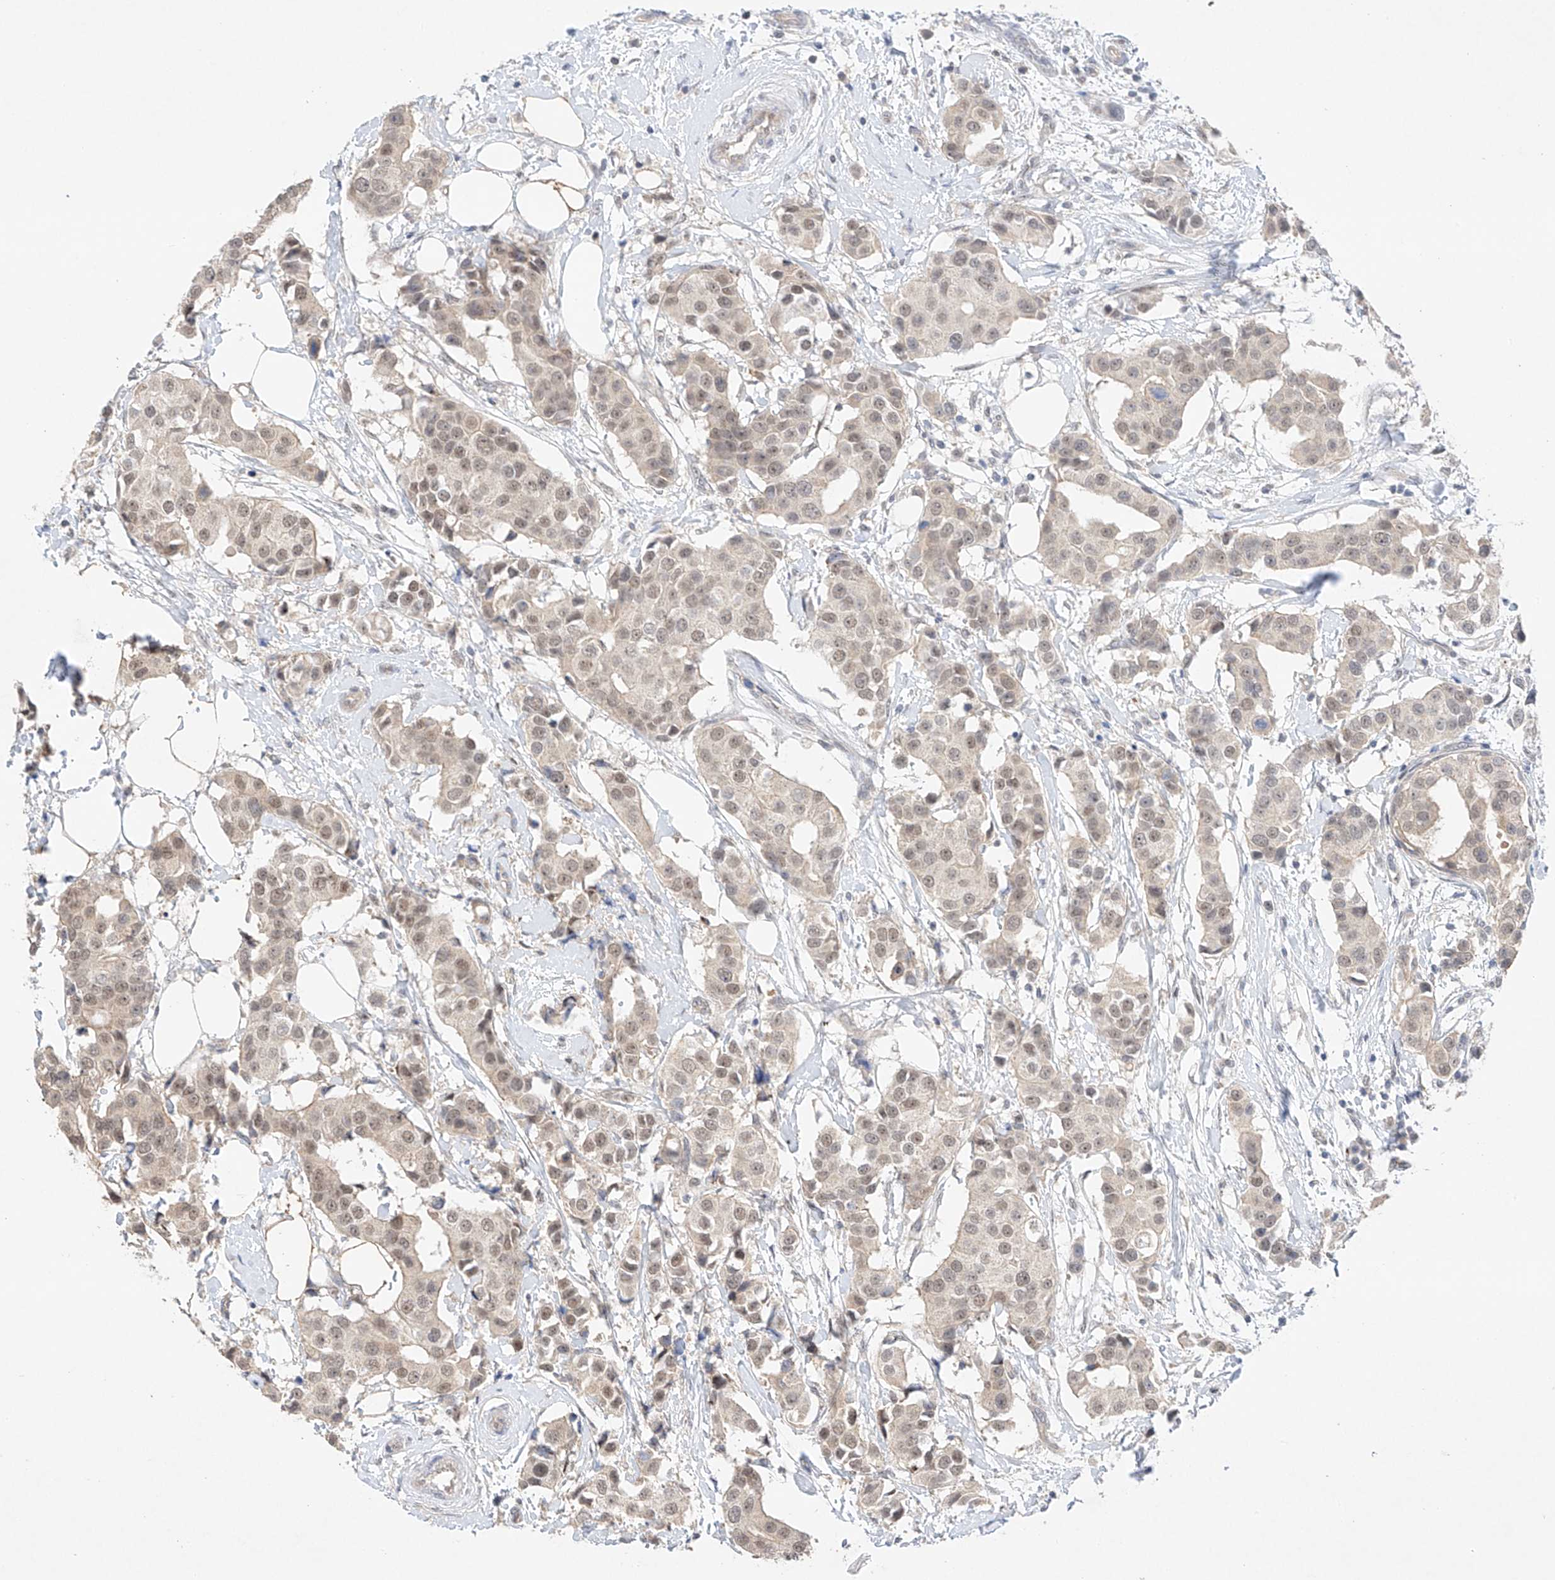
{"staining": {"intensity": "weak", "quantity": ">75%", "location": "nuclear"}, "tissue": "breast cancer", "cell_type": "Tumor cells", "image_type": "cancer", "snomed": [{"axis": "morphology", "description": "Normal tissue, NOS"}, {"axis": "morphology", "description": "Duct carcinoma"}, {"axis": "topography", "description": "Breast"}], "caption": "Breast invasive ductal carcinoma tissue exhibits weak nuclear staining in about >75% of tumor cells, visualized by immunohistochemistry.", "gene": "IL22RA2", "patient": {"sex": "female", "age": 39}}